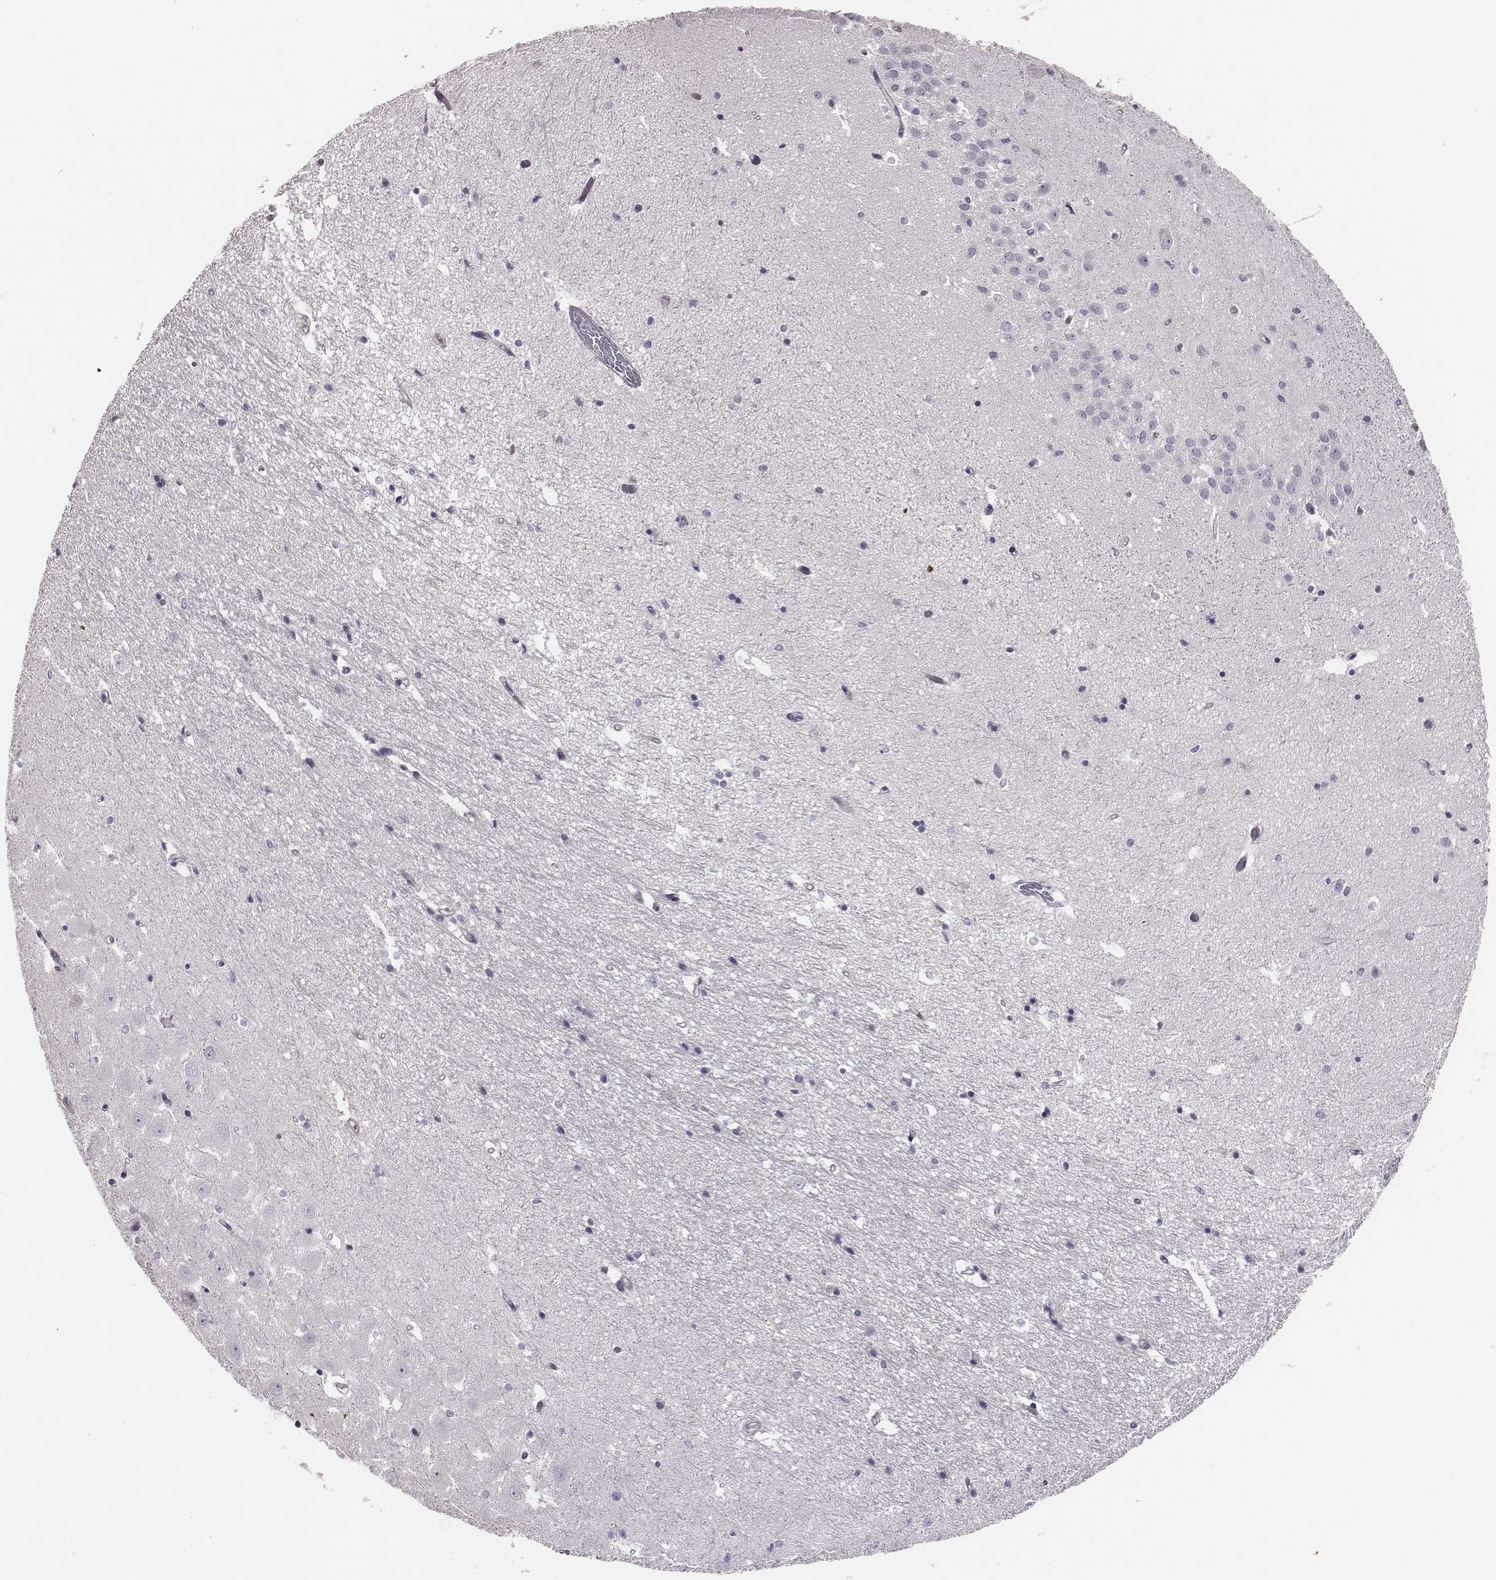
{"staining": {"intensity": "negative", "quantity": "none", "location": "none"}, "tissue": "hippocampus", "cell_type": "Glial cells", "image_type": "normal", "snomed": [{"axis": "morphology", "description": "Normal tissue, NOS"}, {"axis": "topography", "description": "Hippocampus"}], "caption": "Glial cells are negative for brown protein staining in benign hippocampus. (Brightfield microscopy of DAB immunohistochemistry (IHC) at high magnification).", "gene": "SCML2", "patient": {"sex": "male", "age": 44}}